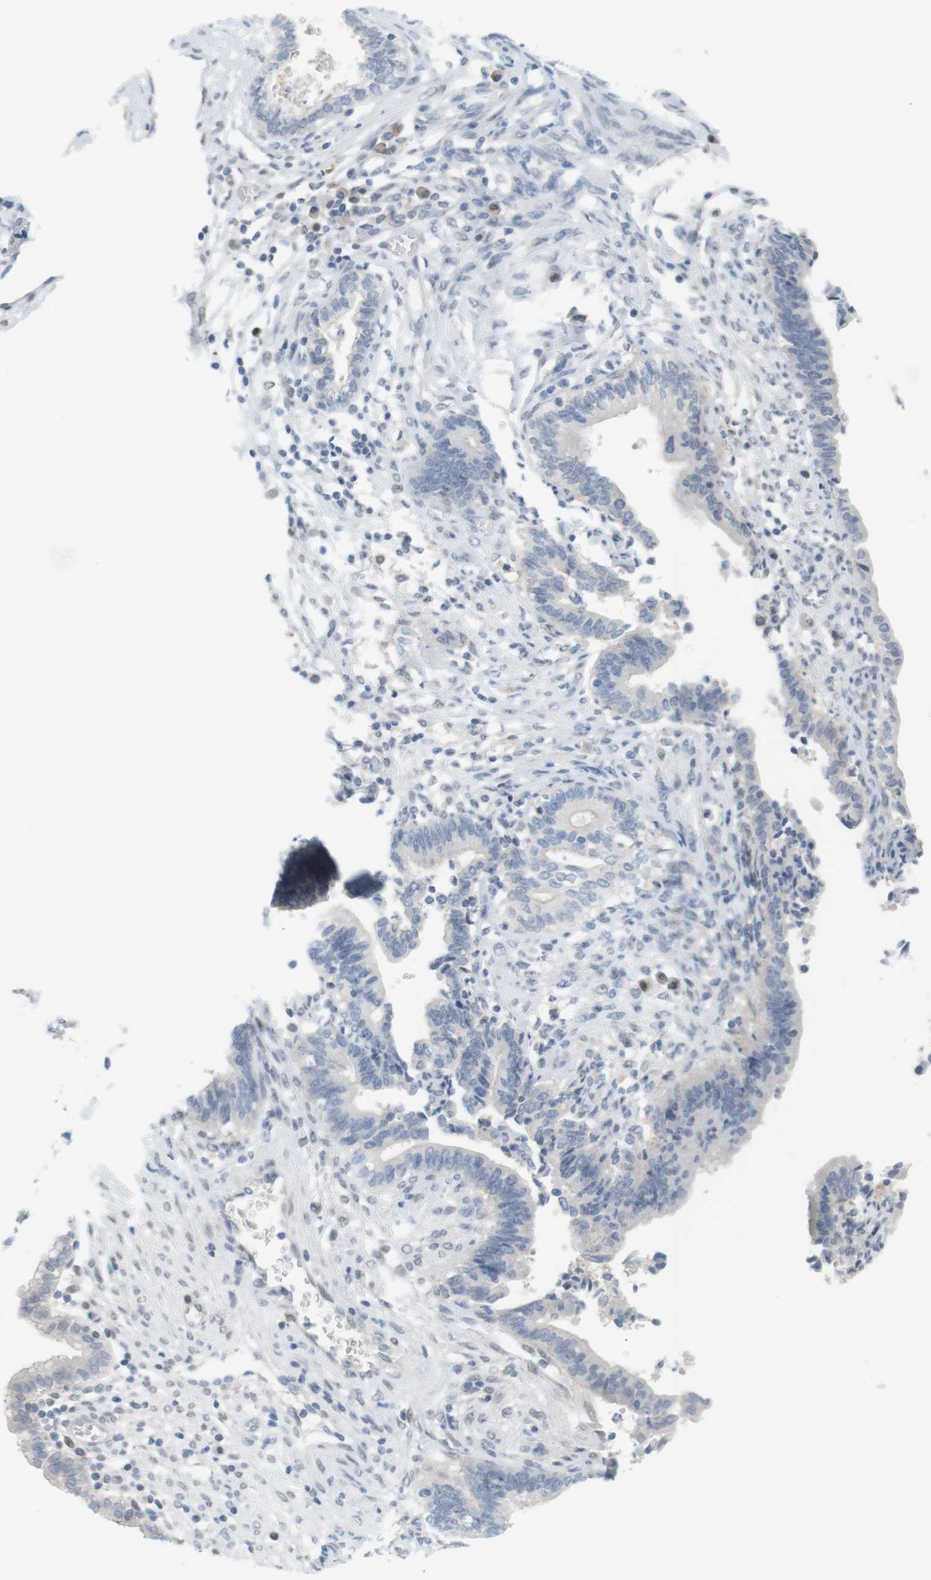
{"staining": {"intensity": "negative", "quantity": "none", "location": "none"}, "tissue": "cervical cancer", "cell_type": "Tumor cells", "image_type": "cancer", "snomed": [{"axis": "morphology", "description": "Adenocarcinoma, NOS"}, {"axis": "topography", "description": "Cervix"}], "caption": "High power microscopy photomicrograph of an immunohistochemistry photomicrograph of adenocarcinoma (cervical), revealing no significant staining in tumor cells. (DAB (3,3'-diaminobenzidine) immunohistochemistry visualized using brightfield microscopy, high magnification).", "gene": "CREB3L2", "patient": {"sex": "female", "age": 44}}